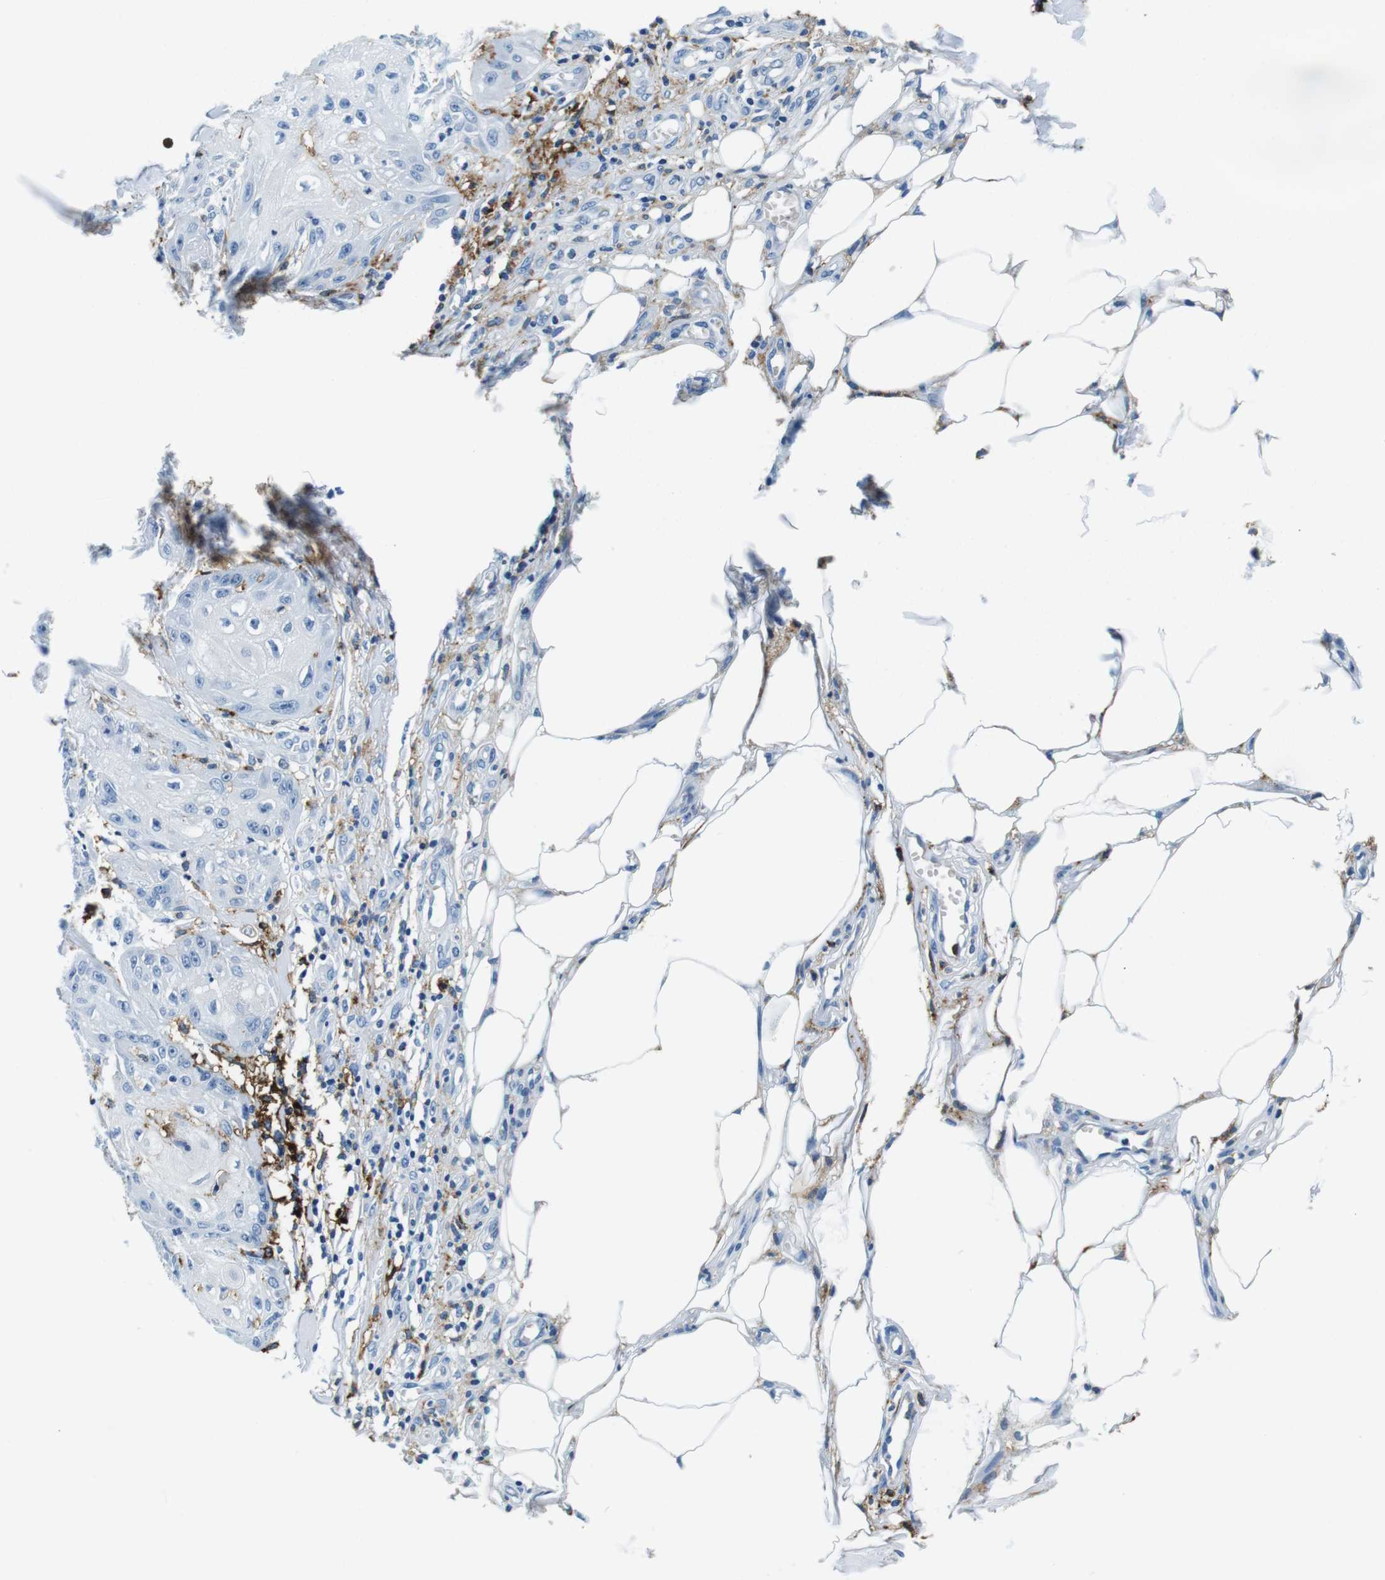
{"staining": {"intensity": "negative", "quantity": "none", "location": "none"}, "tissue": "skin cancer", "cell_type": "Tumor cells", "image_type": "cancer", "snomed": [{"axis": "morphology", "description": "Squamous cell carcinoma, NOS"}, {"axis": "topography", "description": "Skin"}], "caption": "IHC of skin squamous cell carcinoma displays no positivity in tumor cells.", "gene": "HLA-DRB1", "patient": {"sex": "male", "age": 74}}